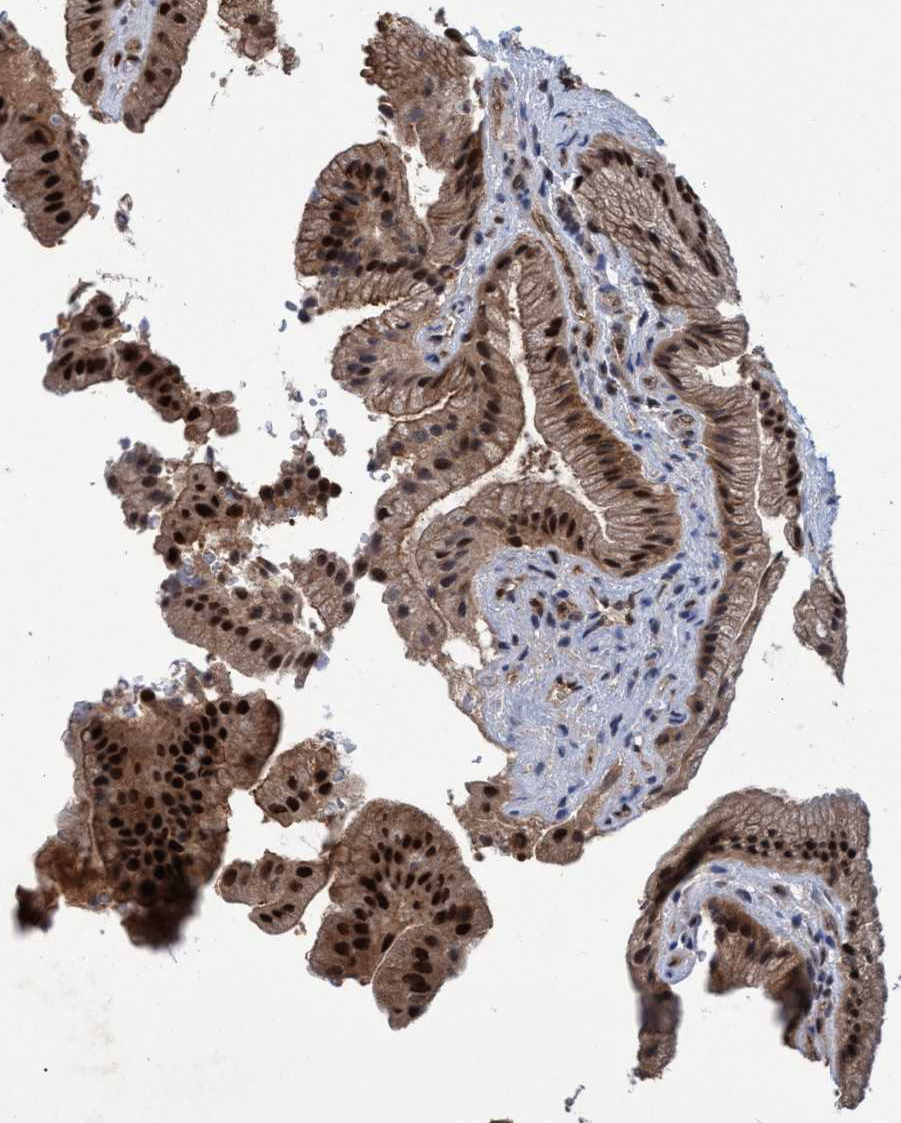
{"staining": {"intensity": "strong", "quantity": ">75%", "location": "cytoplasmic/membranous,nuclear"}, "tissue": "gallbladder", "cell_type": "Glandular cells", "image_type": "normal", "snomed": [{"axis": "morphology", "description": "Normal tissue, NOS"}, {"axis": "topography", "description": "Gallbladder"}], "caption": "Gallbladder stained with IHC shows strong cytoplasmic/membranous,nuclear staining in about >75% of glandular cells.", "gene": "GTF2F1", "patient": {"sex": "male", "age": 49}}